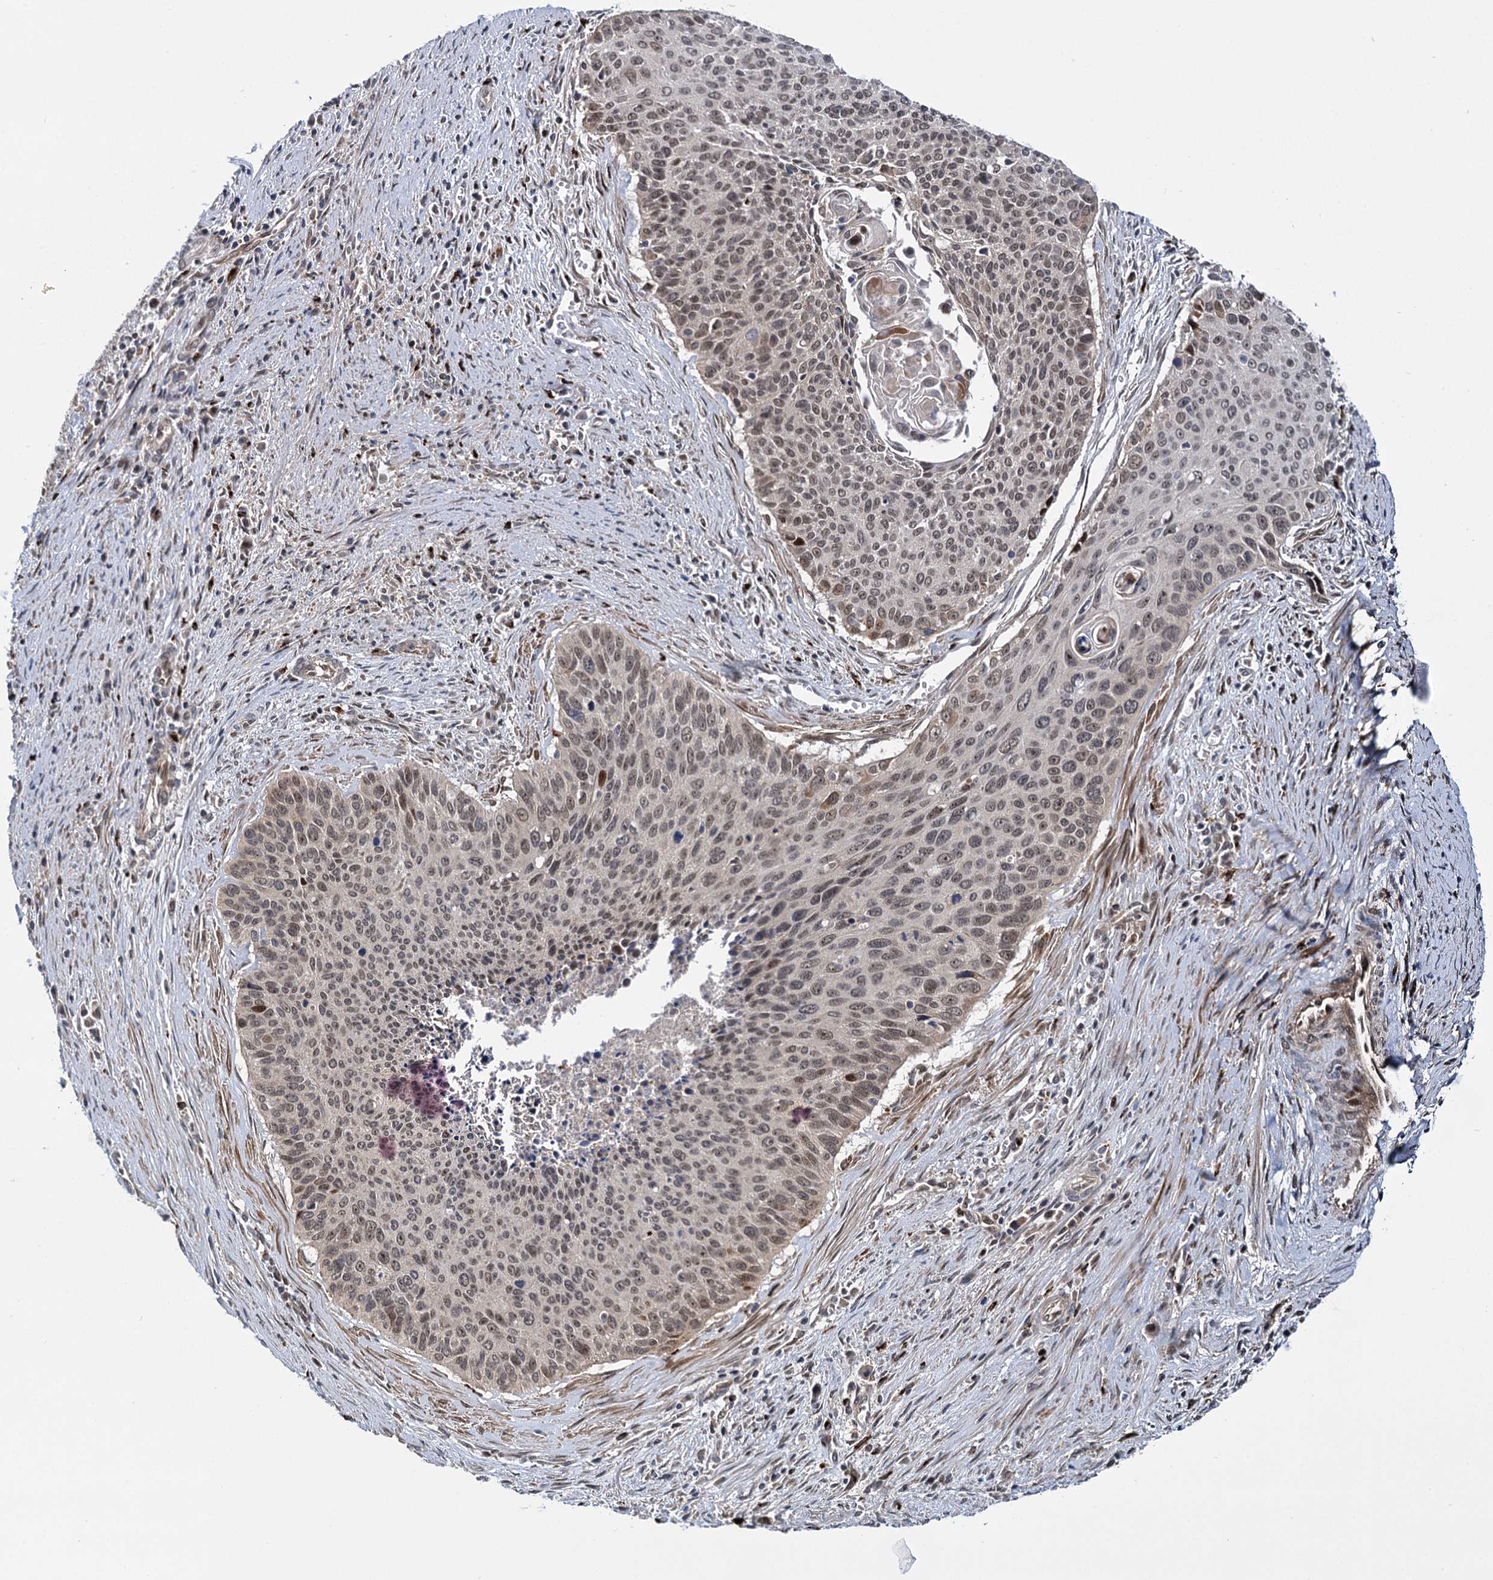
{"staining": {"intensity": "weak", "quantity": "<25%", "location": "nuclear"}, "tissue": "cervical cancer", "cell_type": "Tumor cells", "image_type": "cancer", "snomed": [{"axis": "morphology", "description": "Squamous cell carcinoma, NOS"}, {"axis": "topography", "description": "Cervix"}], "caption": "Immunohistochemical staining of human cervical squamous cell carcinoma exhibits no significant staining in tumor cells.", "gene": "GAL3ST4", "patient": {"sex": "female", "age": 55}}